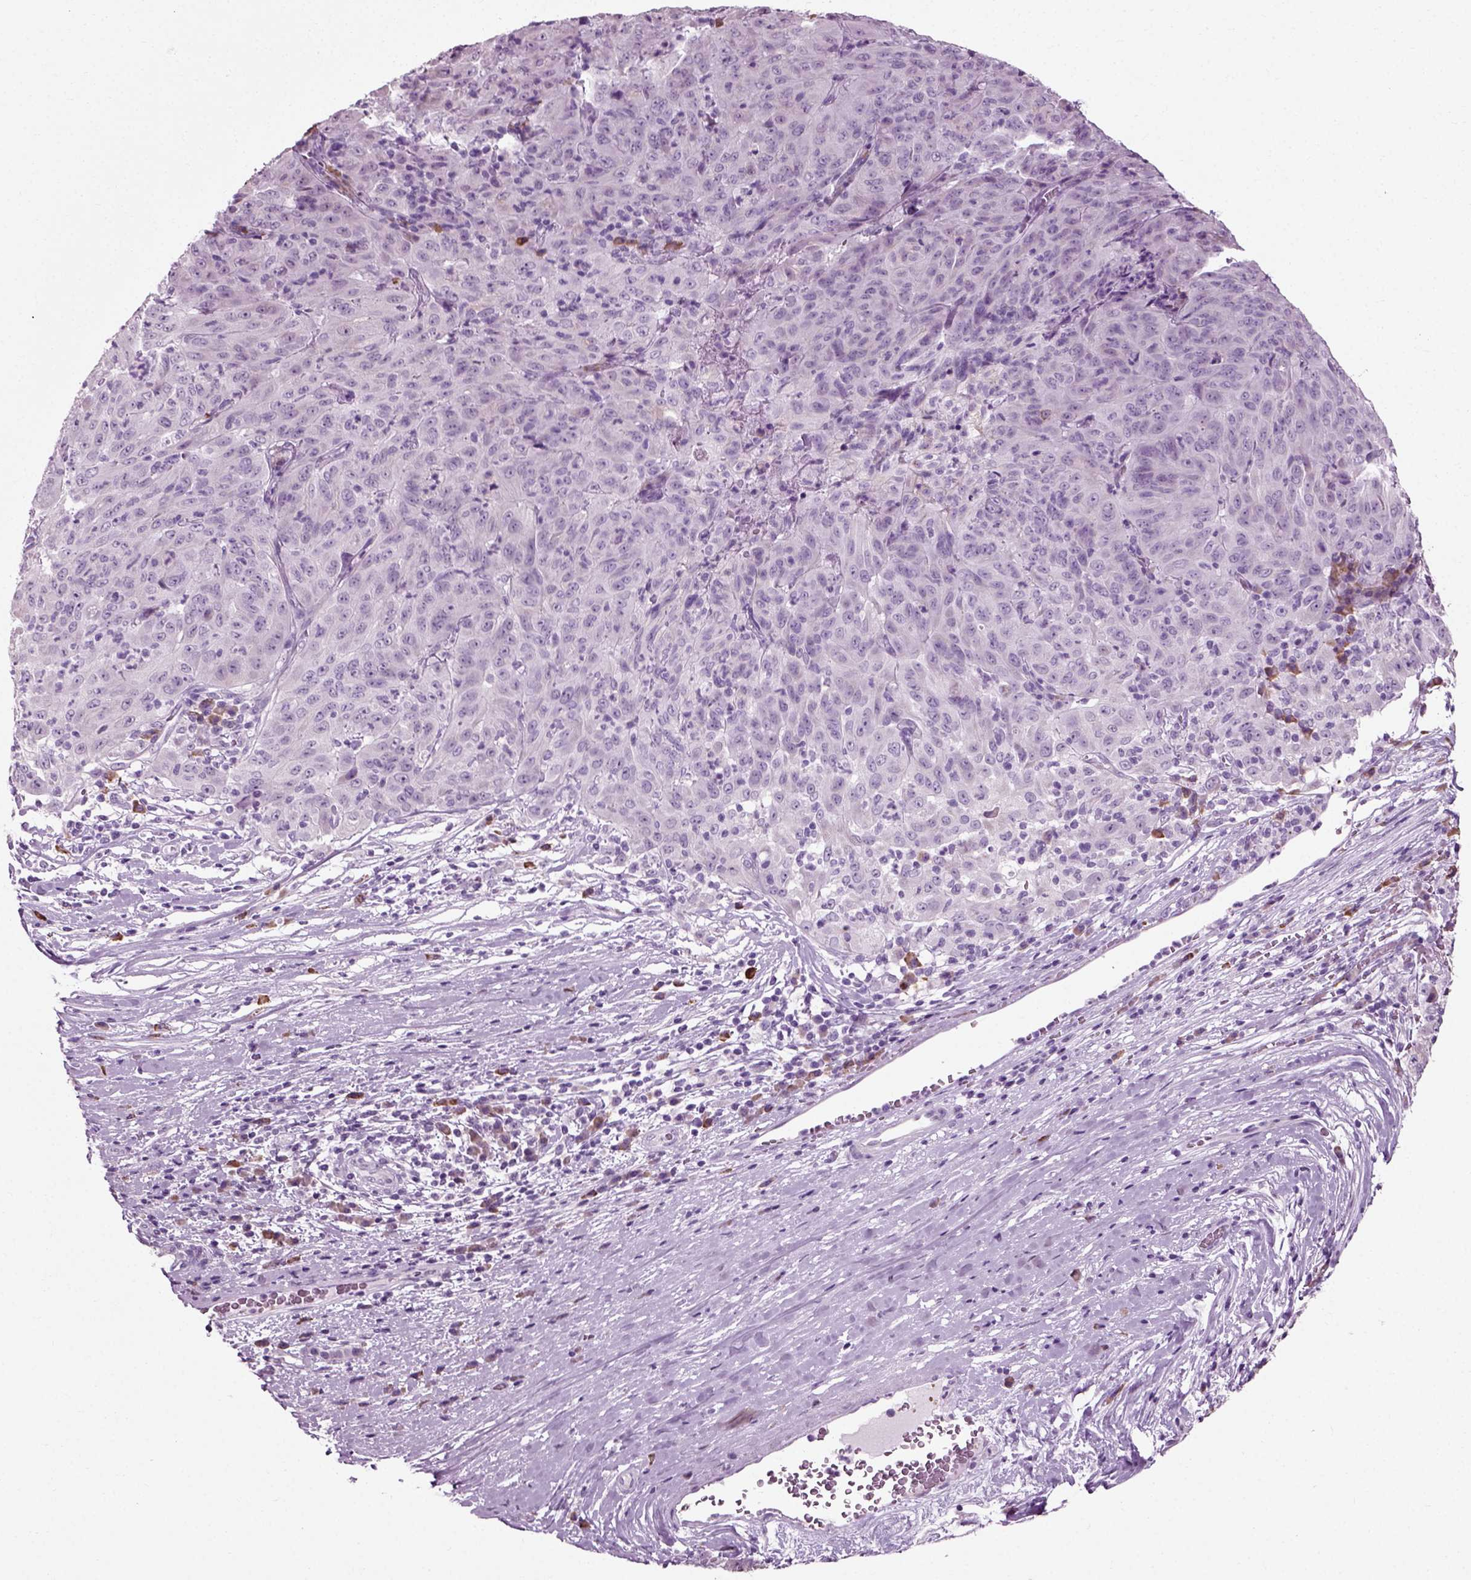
{"staining": {"intensity": "negative", "quantity": "none", "location": "none"}, "tissue": "pancreatic cancer", "cell_type": "Tumor cells", "image_type": "cancer", "snomed": [{"axis": "morphology", "description": "Adenocarcinoma, NOS"}, {"axis": "topography", "description": "Pancreas"}], "caption": "Immunohistochemical staining of pancreatic adenocarcinoma demonstrates no significant positivity in tumor cells.", "gene": "SLC26A8", "patient": {"sex": "male", "age": 63}}